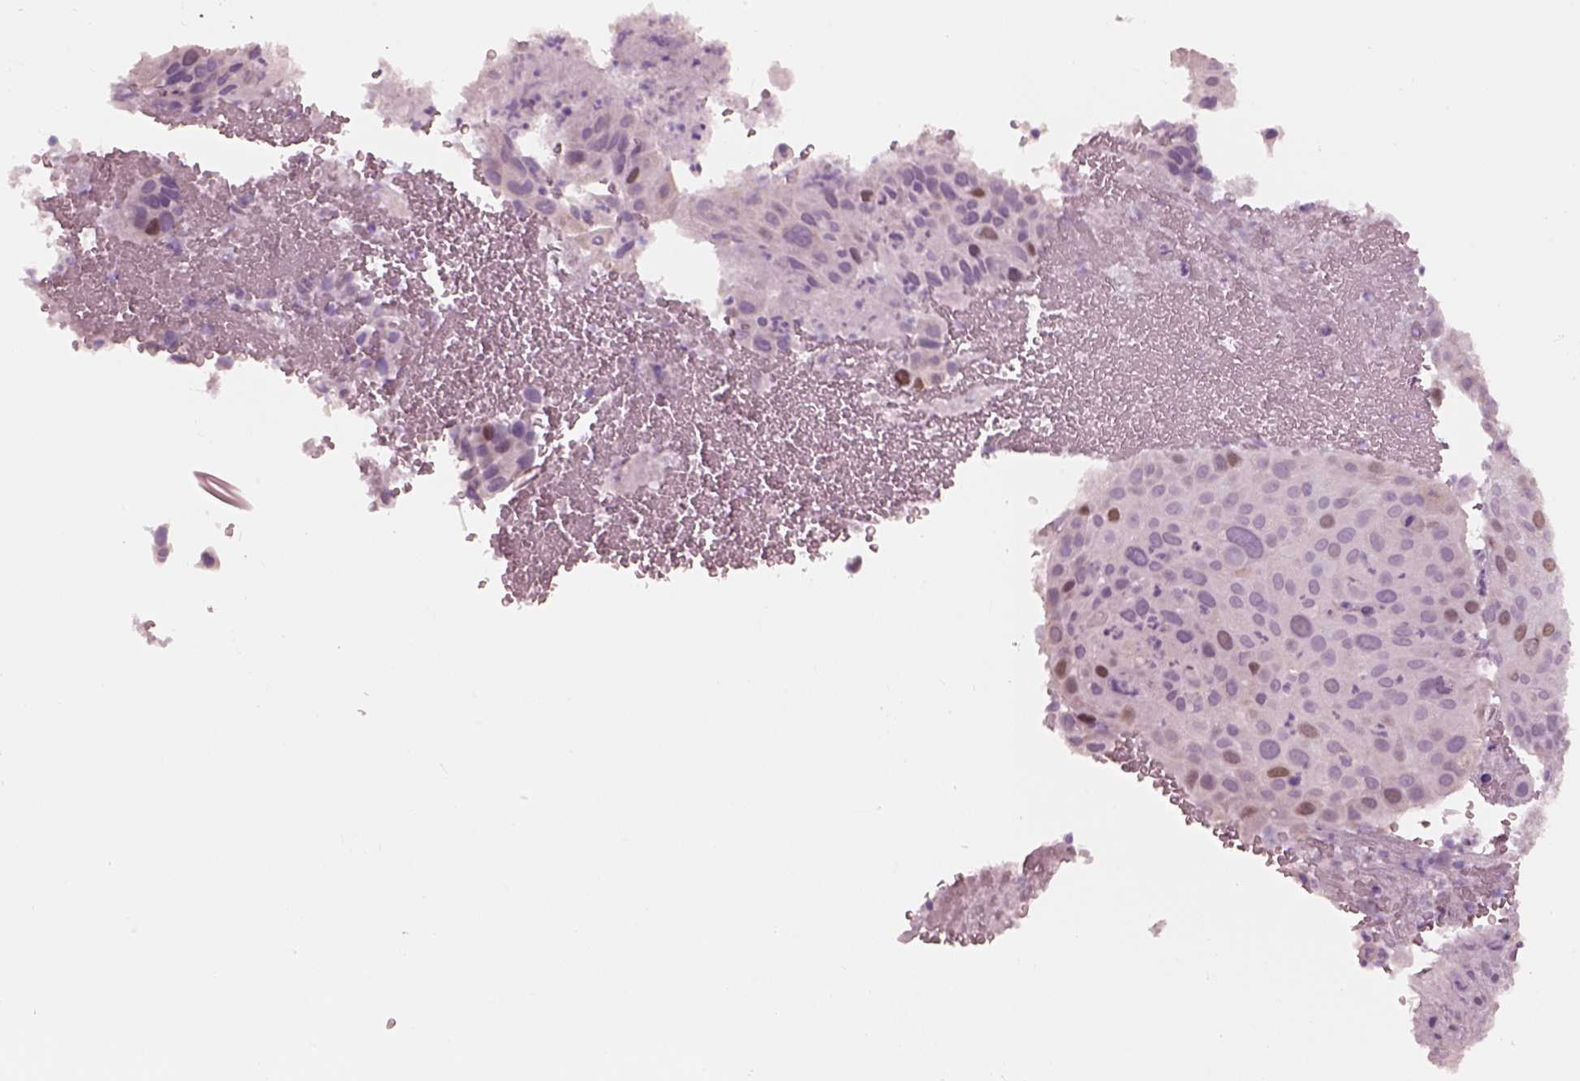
{"staining": {"intensity": "negative", "quantity": "none", "location": "none"}, "tissue": "cervical cancer", "cell_type": "Tumor cells", "image_type": "cancer", "snomed": [{"axis": "morphology", "description": "Squamous cell carcinoma, NOS"}, {"axis": "topography", "description": "Cervix"}], "caption": "A histopathology image of cervical squamous cell carcinoma stained for a protein displays no brown staining in tumor cells.", "gene": "KRTAP24-1", "patient": {"sex": "female", "age": 38}}